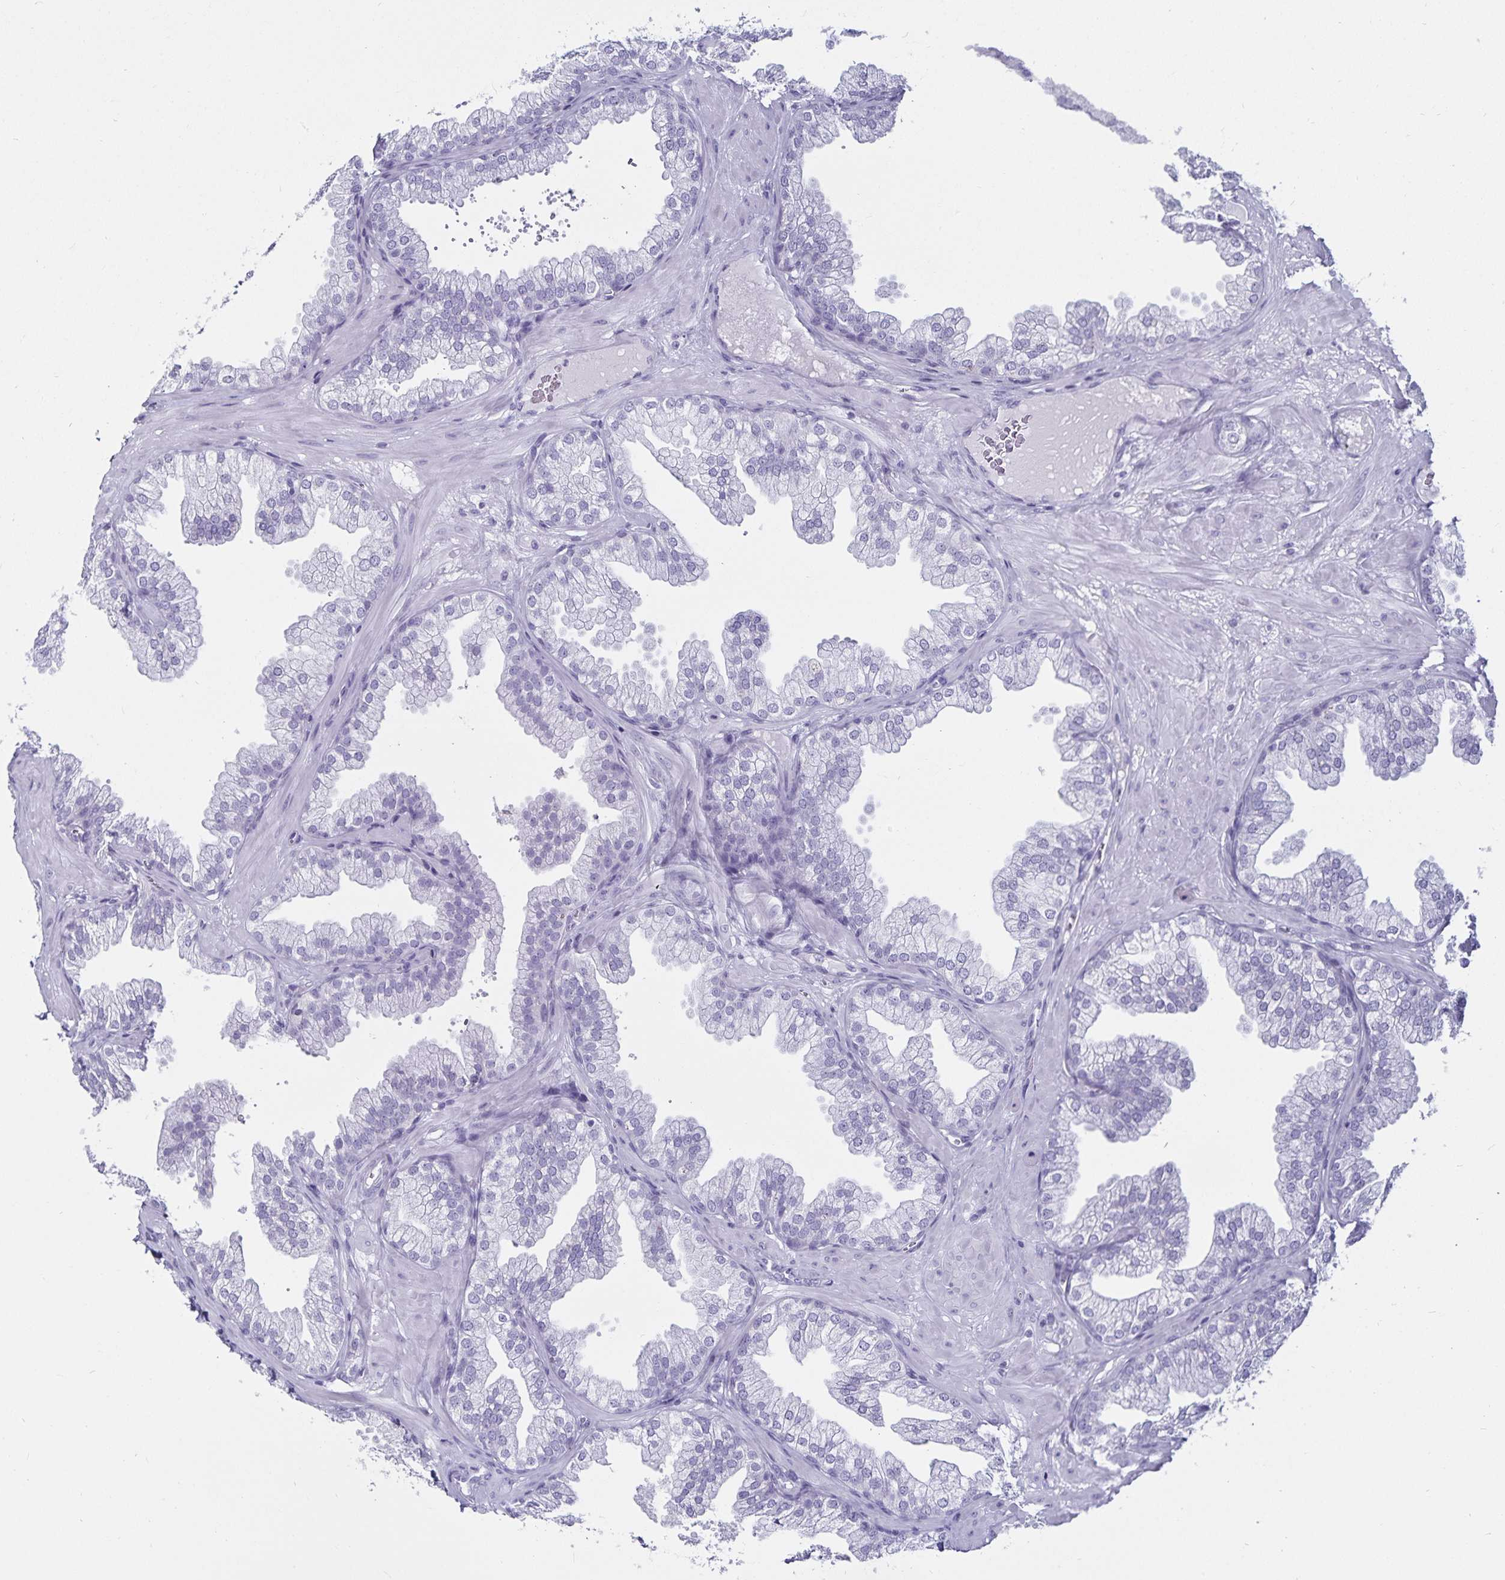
{"staining": {"intensity": "negative", "quantity": "none", "location": "none"}, "tissue": "prostate", "cell_type": "Glandular cells", "image_type": "normal", "snomed": [{"axis": "morphology", "description": "Normal tissue, NOS"}, {"axis": "topography", "description": "Prostate"}], "caption": "Immunohistochemical staining of benign human prostate reveals no significant staining in glandular cells. (DAB immunohistochemistry (IHC), high magnification).", "gene": "DEFA6", "patient": {"sex": "male", "age": 37}}